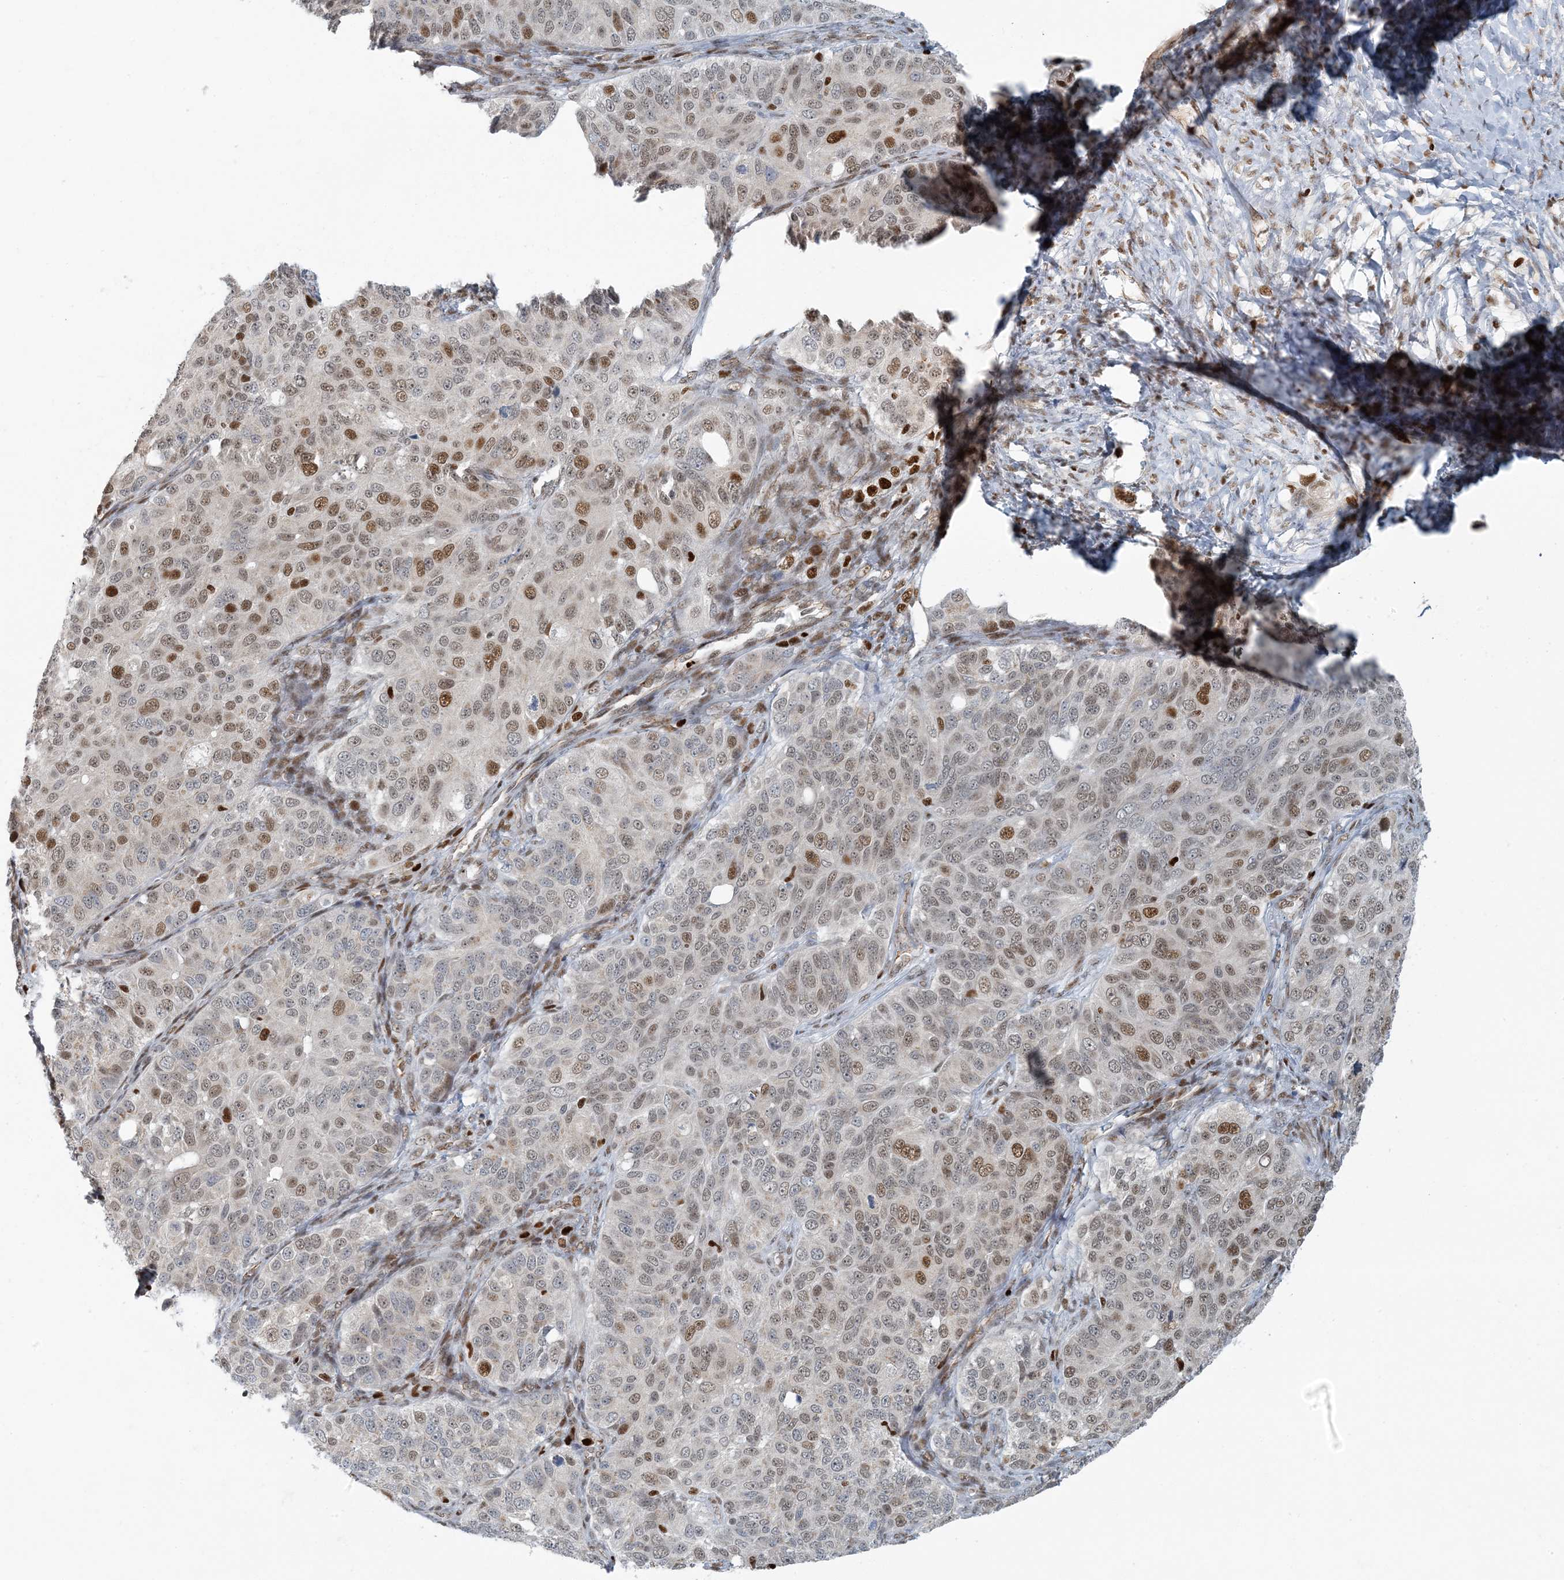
{"staining": {"intensity": "moderate", "quantity": "25%-75%", "location": "nuclear"}, "tissue": "ovarian cancer", "cell_type": "Tumor cells", "image_type": "cancer", "snomed": [{"axis": "morphology", "description": "Carcinoma, endometroid"}, {"axis": "topography", "description": "Ovary"}], "caption": "Endometroid carcinoma (ovarian) tissue shows moderate nuclear staining in approximately 25%-75% of tumor cells, visualized by immunohistochemistry.", "gene": "AK9", "patient": {"sex": "female", "age": 51}}